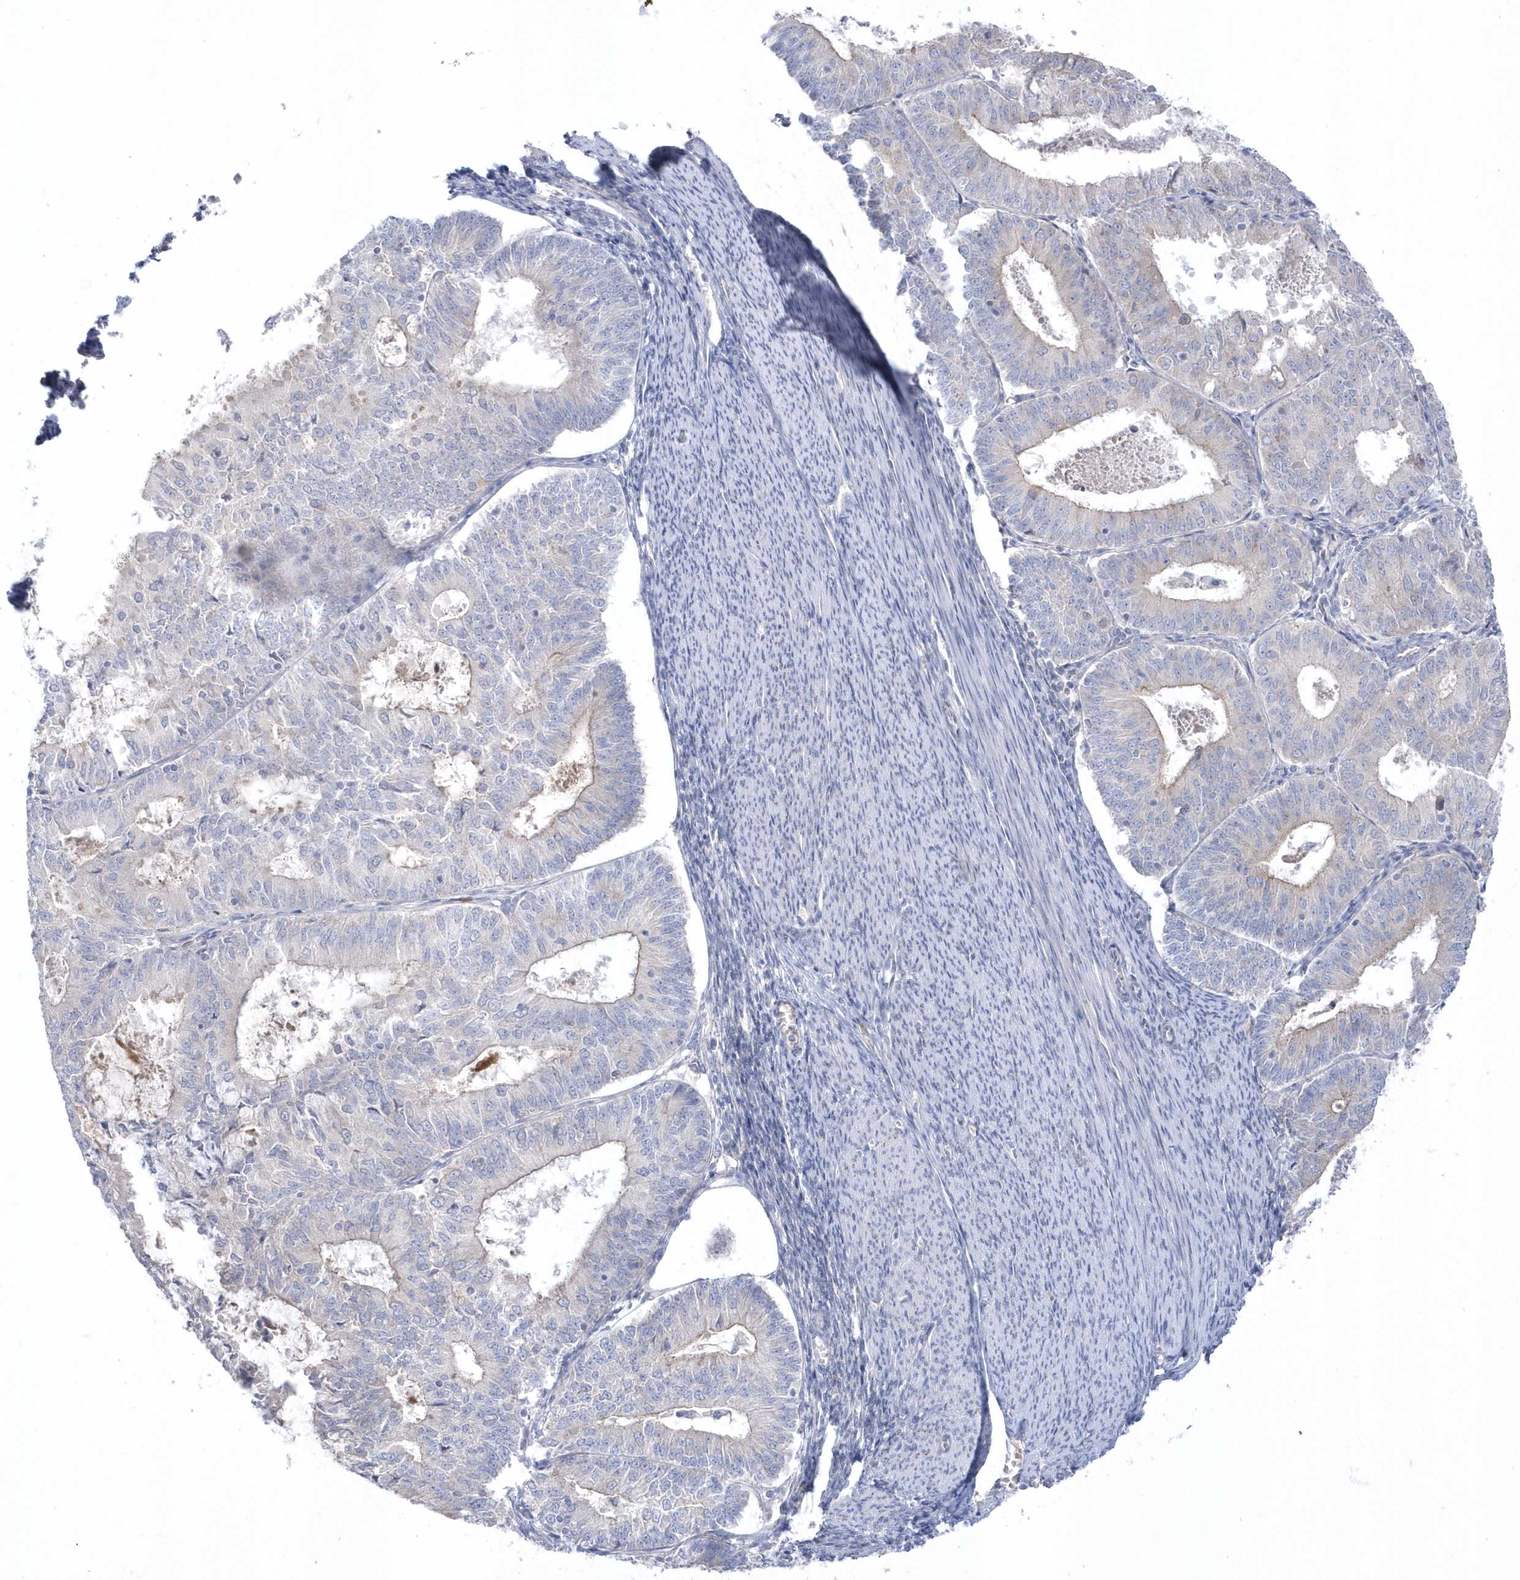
{"staining": {"intensity": "negative", "quantity": "none", "location": "none"}, "tissue": "endometrial cancer", "cell_type": "Tumor cells", "image_type": "cancer", "snomed": [{"axis": "morphology", "description": "Adenocarcinoma, NOS"}, {"axis": "topography", "description": "Endometrium"}], "caption": "A photomicrograph of endometrial cancer stained for a protein reveals no brown staining in tumor cells.", "gene": "SEMA3D", "patient": {"sex": "female", "age": 57}}